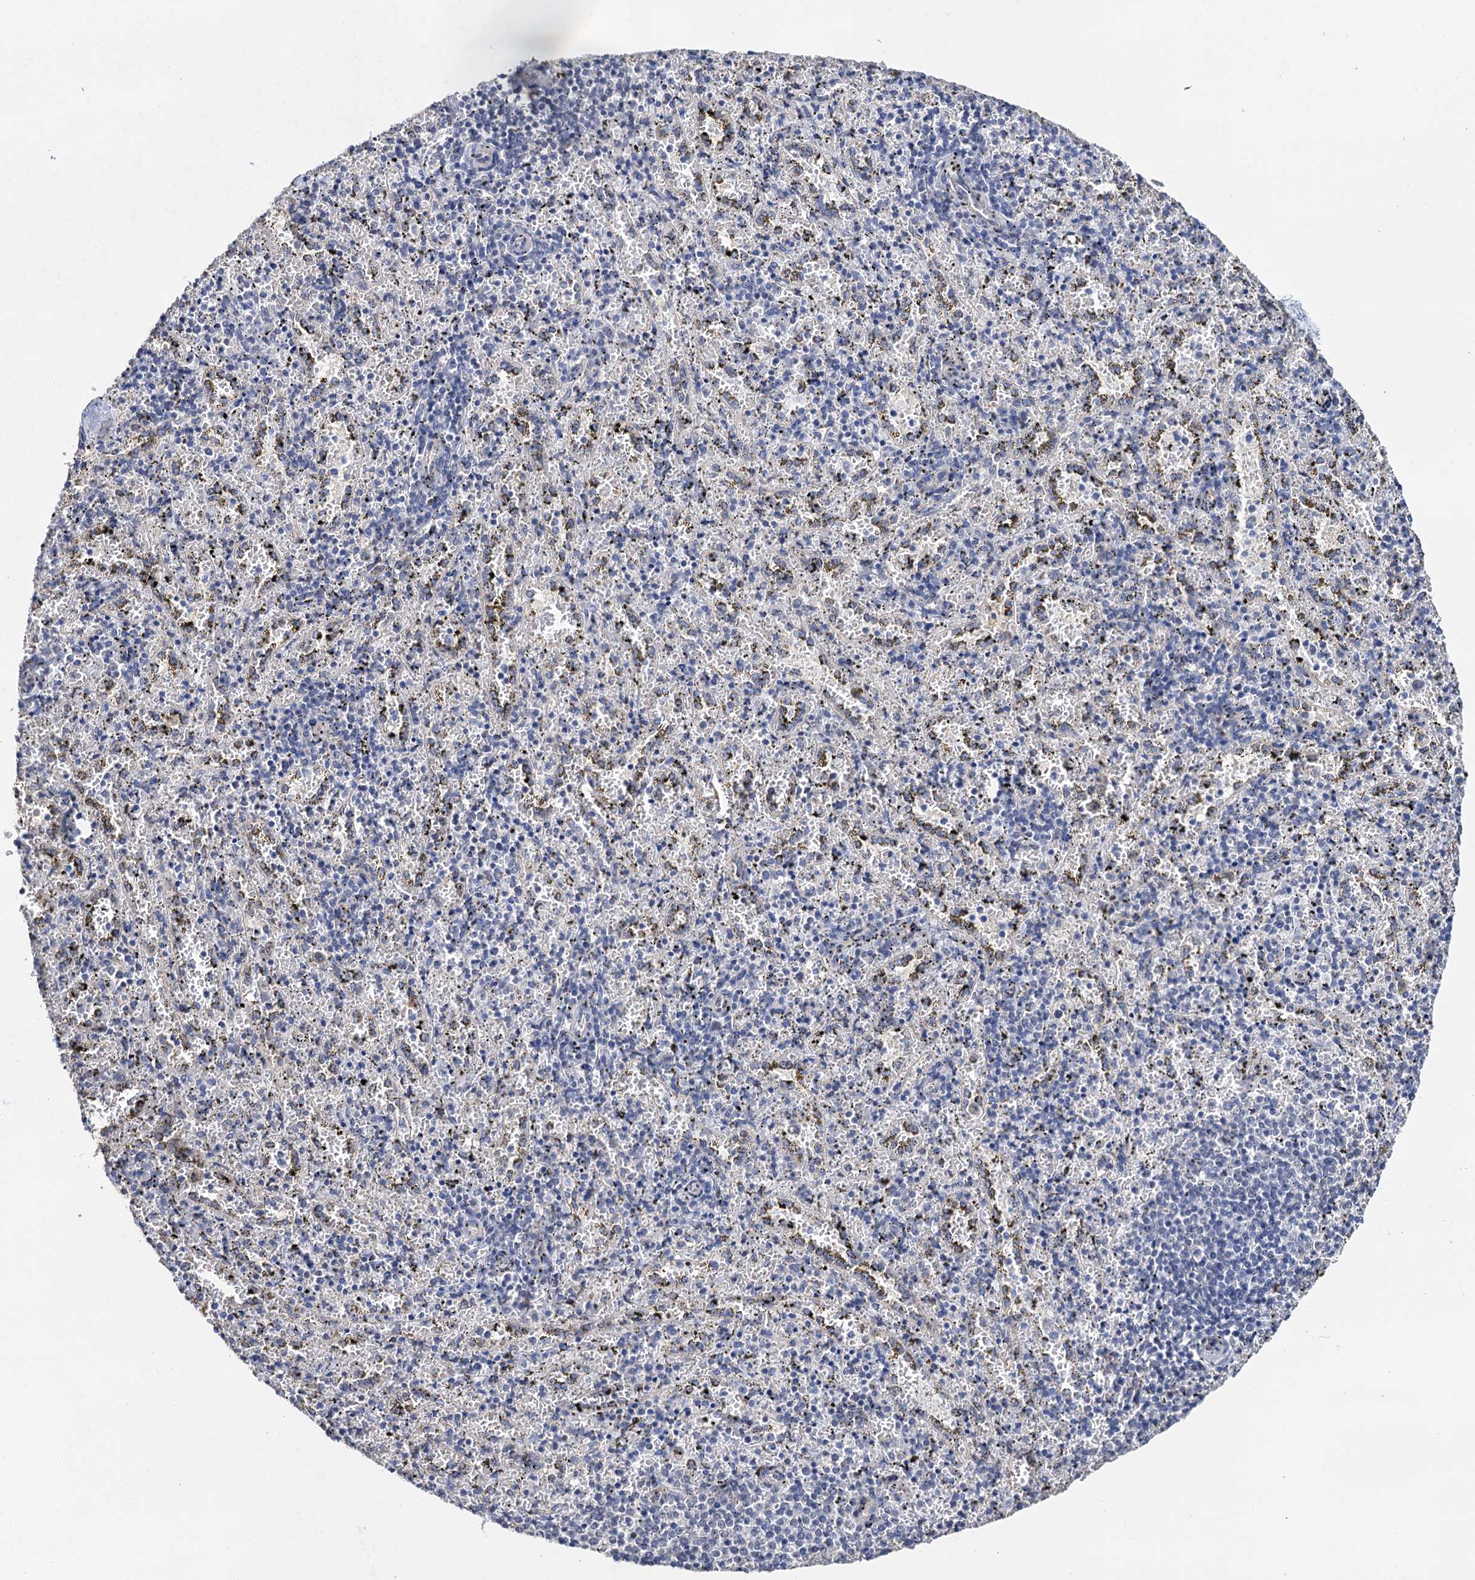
{"staining": {"intensity": "negative", "quantity": "none", "location": "none"}, "tissue": "spleen", "cell_type": "Cells in red pulp", "image_type": "normal", "snomed": [{"axis": "morphology", "description": "Normal tissue, NOS"}, {"axis": "topography", "description": "Spleen"}], "caption": "IHC of unremarkable spleen shows no positivity in cells in red pulp.", "gene": "C2CD3", "patient": {"sex": "male", "age": 11}}